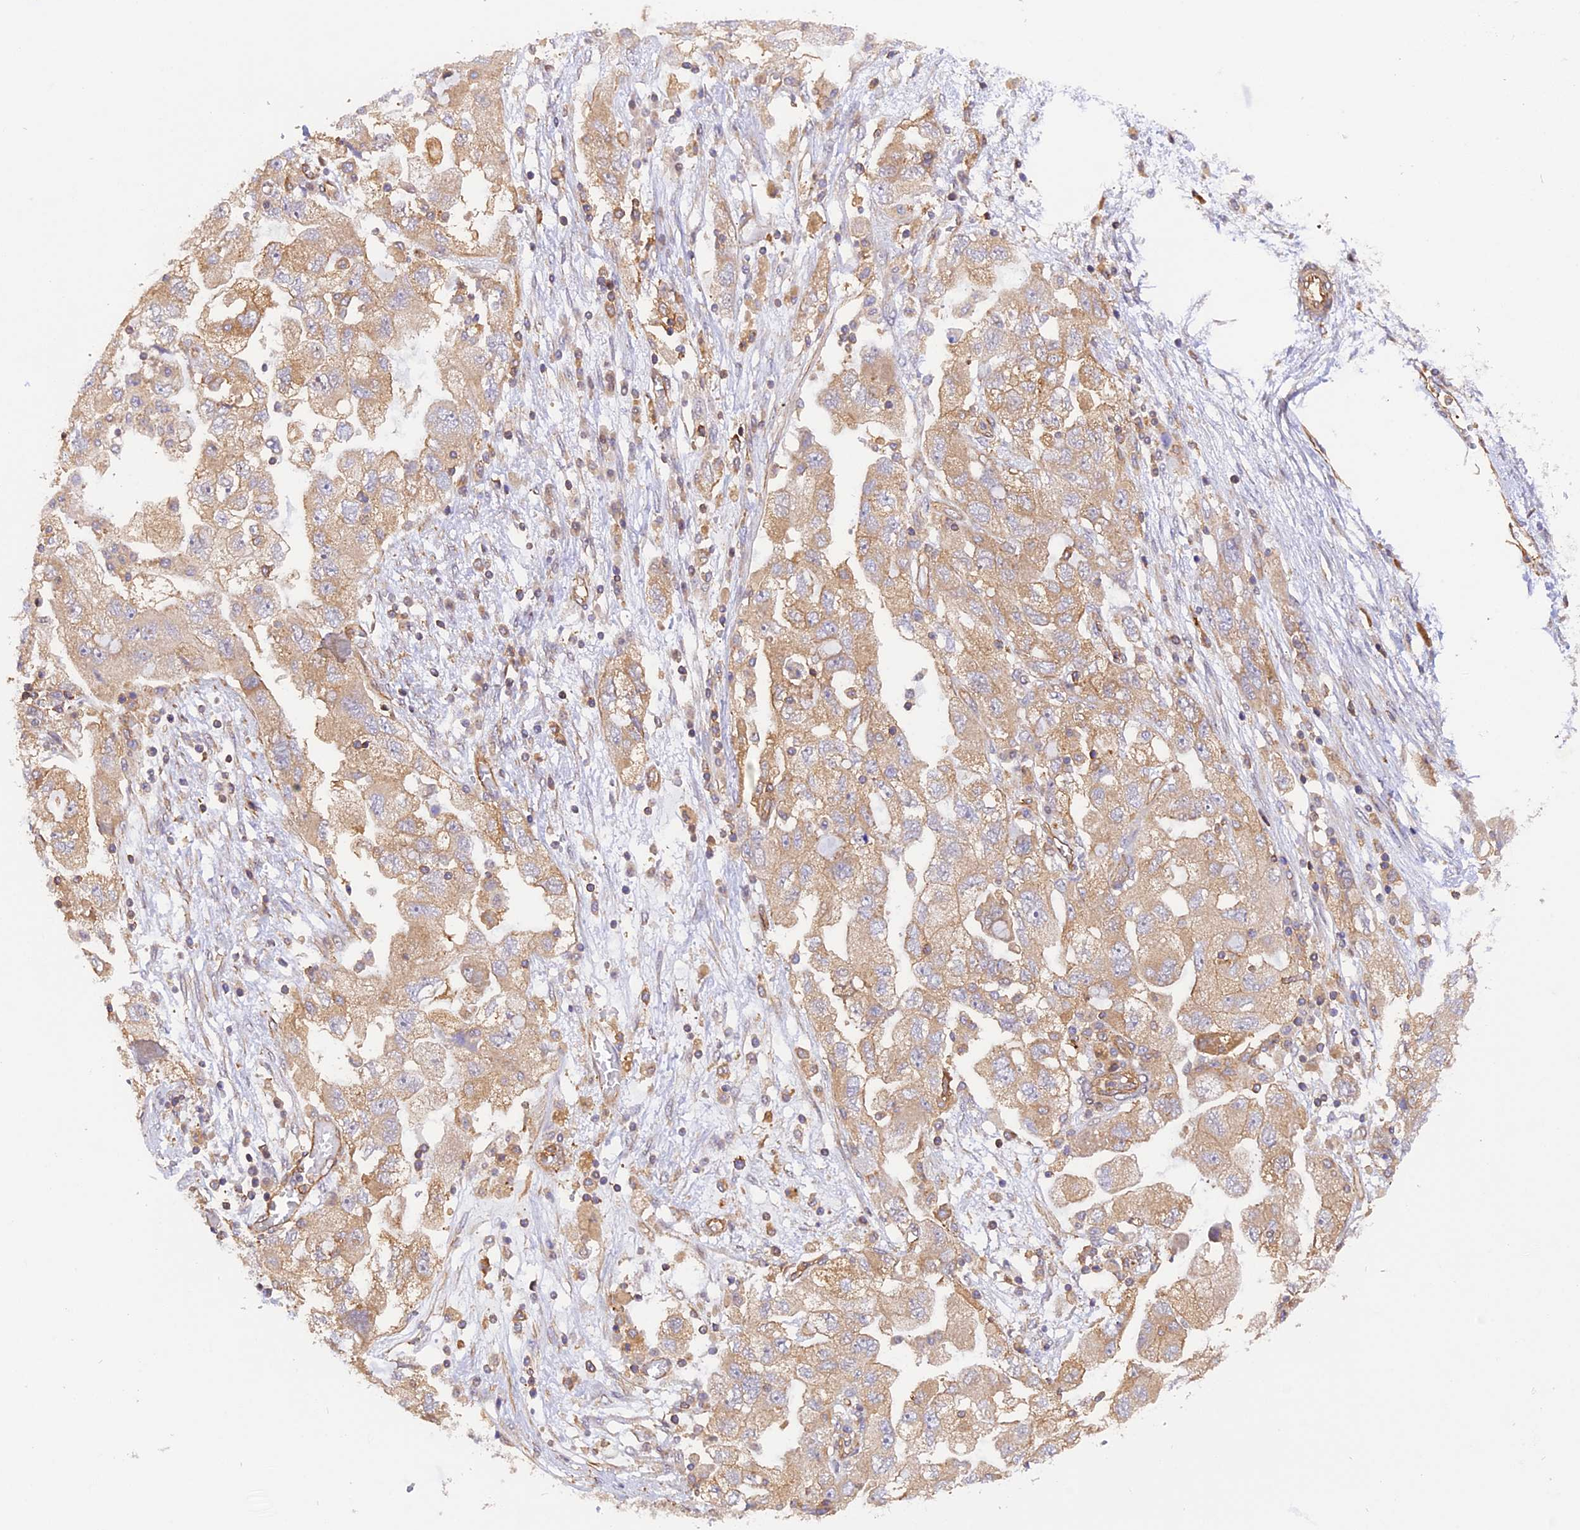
{"staining": {"intensity": "weak", "quantity": ">75%", "location": "cytoplasmic/membranous"}, "tissue": "ovarian cancer", "cell_type": "Tumor cells", "image_type": "cancer", "snomed": [{"axis": "morphology", "description": "Carcinoma, NOS"}, {"axis": "morphology", "description": "Cystadenocarcinoma, serous, NOS"}, {"axis": "topography", "description": "Ovary"}], "caption": "Ovarian cancer stained with a brown dye shows weak cytoplasmic/membranous positive expression in approximately >75% of tumor cells.", "gene": "C5orf22", "patient": {"sex": "female", "age": 69}}